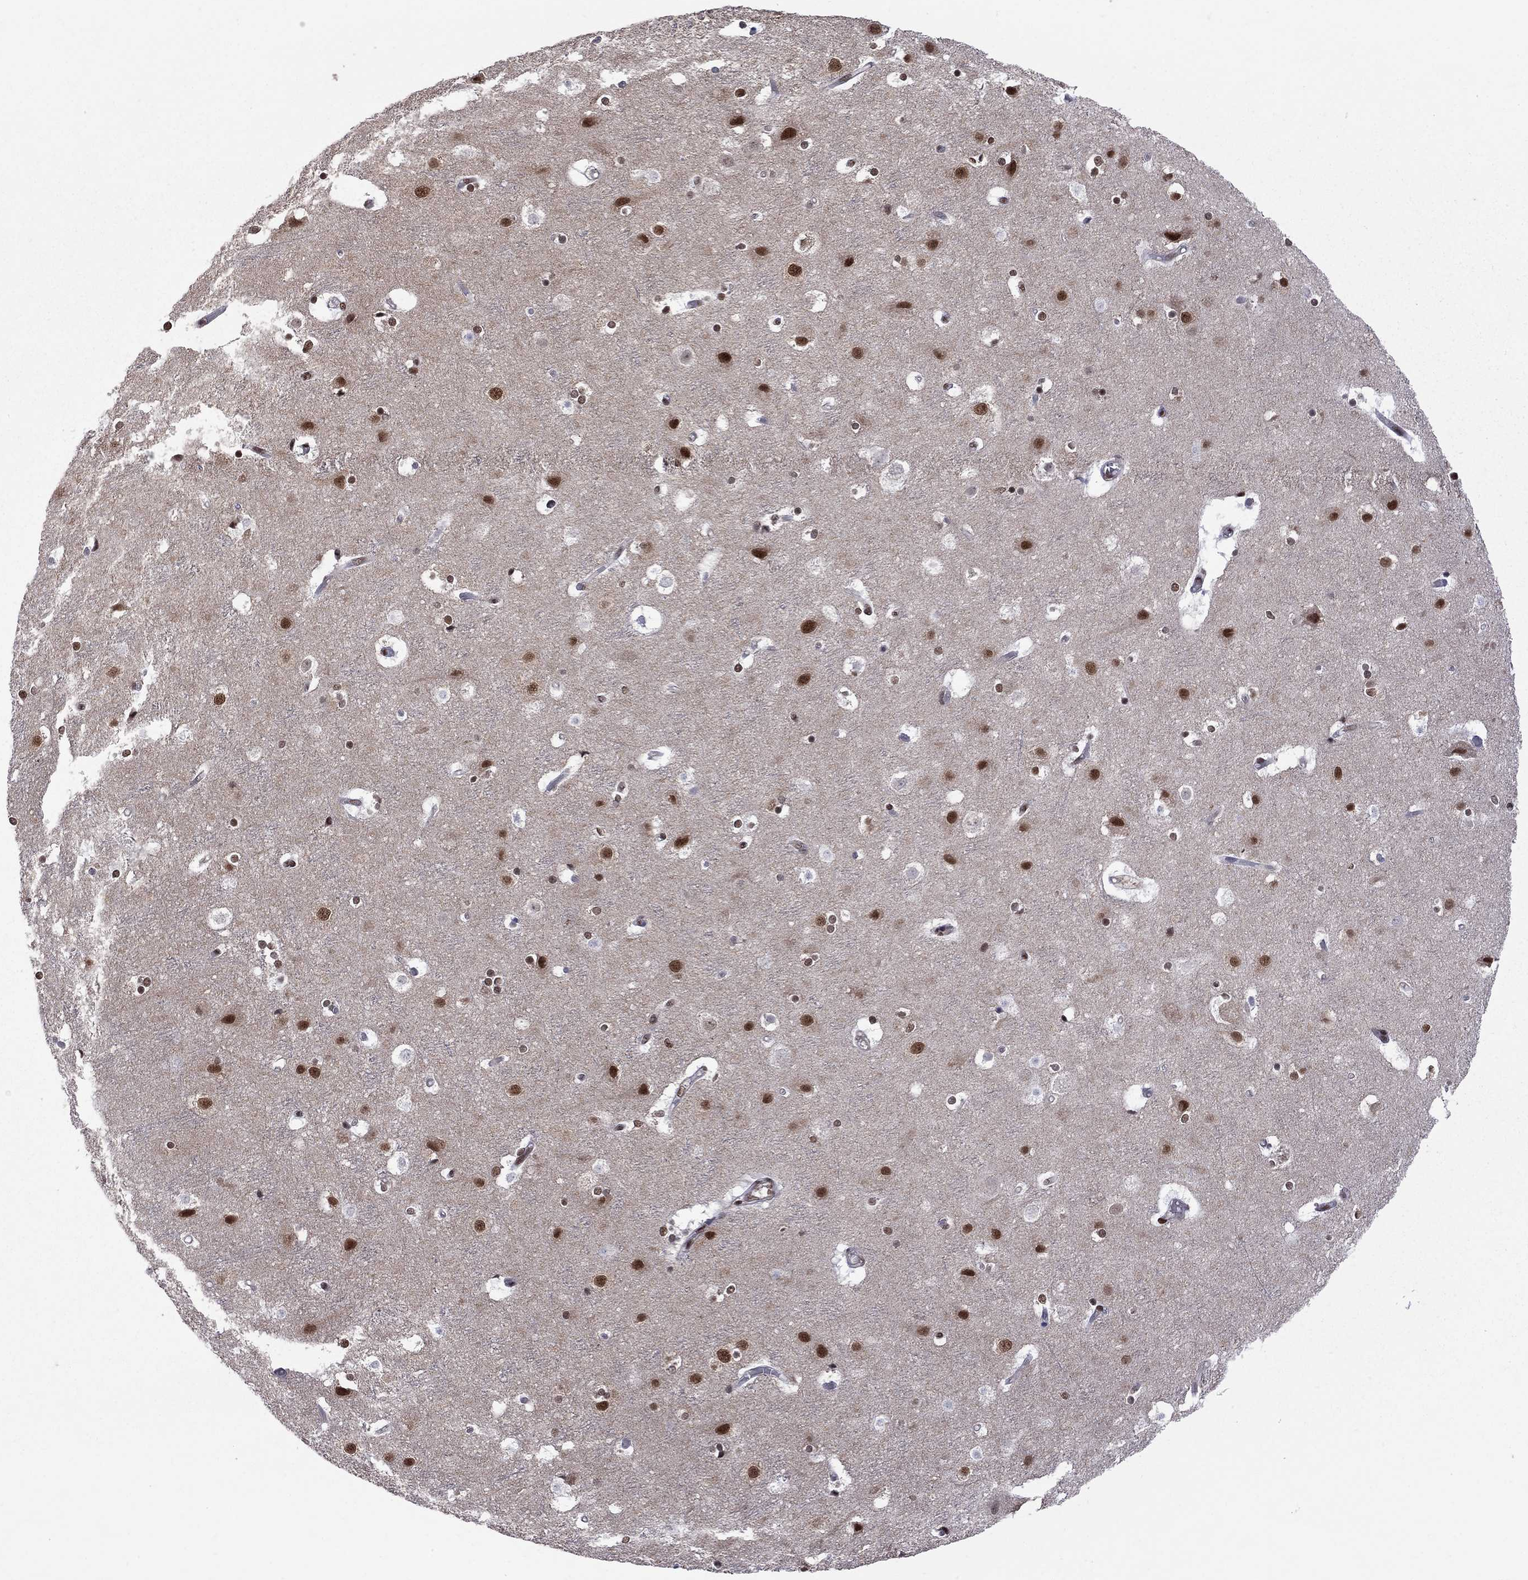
{"staining": {"intensity": "negative", "quantity": "none", "location": "none"}, "tissue": "cerebral cortex", "cell_type": "Endothelial cells", "image_type": "normal", "snomed": [{"axis": "morphology", "description": "Normal tissue, NOS"}, {"axis": "topography", "description": "Cerebral cortex"}], "caption": "This is an immunohistochemistry micrograph of unremarkable cerebral cortex. There is no positivity in endothelial cells.", "gene": "MED25", "patient": {"sex": "female", "age": 52}}